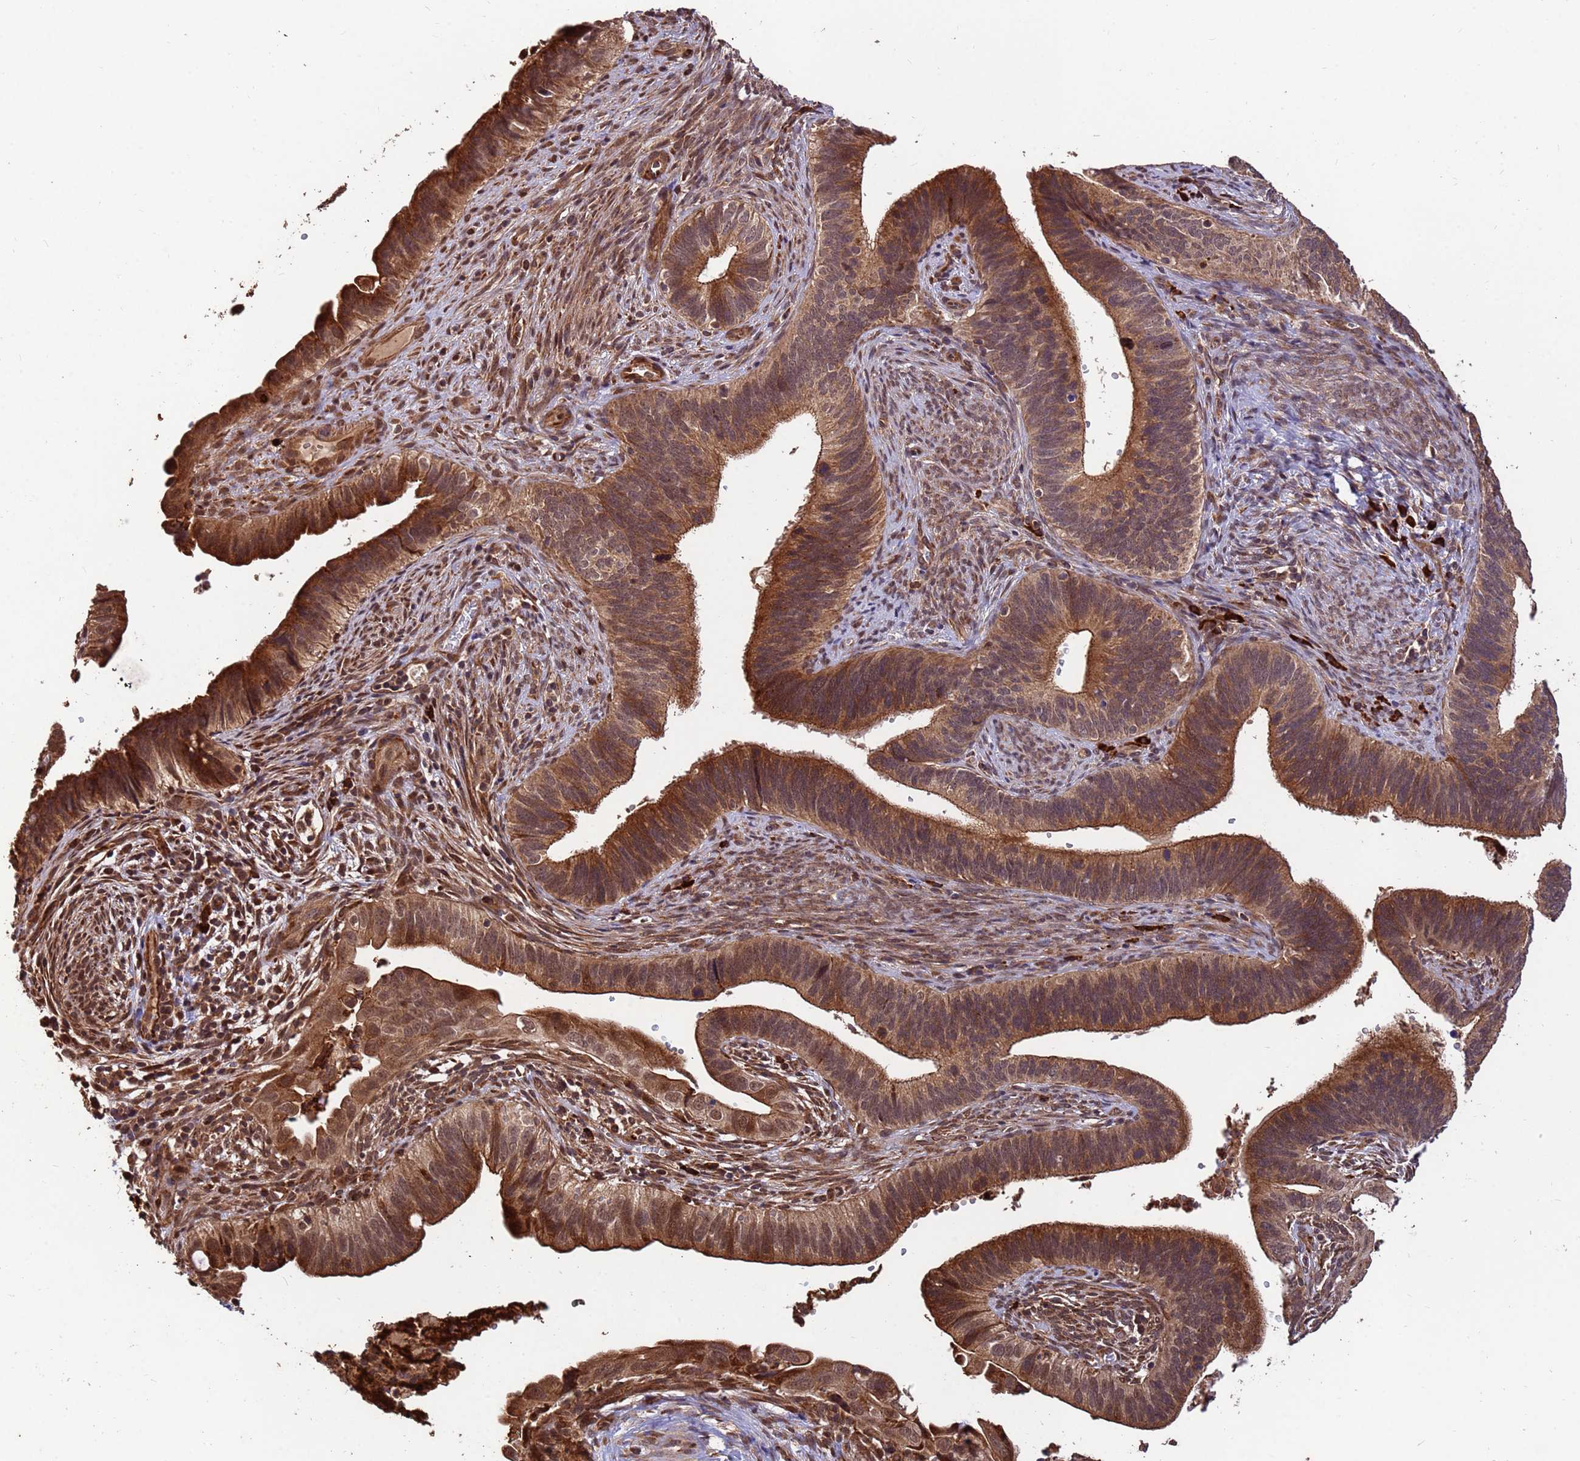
{"staining": {"intensity": "moderate", "quantity": ">75%", "location": "cytoplasmic/membranous,nuclear"}, "tissue": "cervical cancer", "cell_type": "Tumor cells", "image_type": "cancer", "snomed": [{"axis": "morphology", "description": "Adenocarcinoma, NOS"}, {"axis": "topography", "description": "Cervix"}], "caption": "Protein staining reveals moderate cytoplasmic/membranous and nuclear expression in about >75% of tumor cells in cervical cancer (adenocarcinoma).", "gene": "ZNF619", "patient": {"sex": "female", "age": 42}}